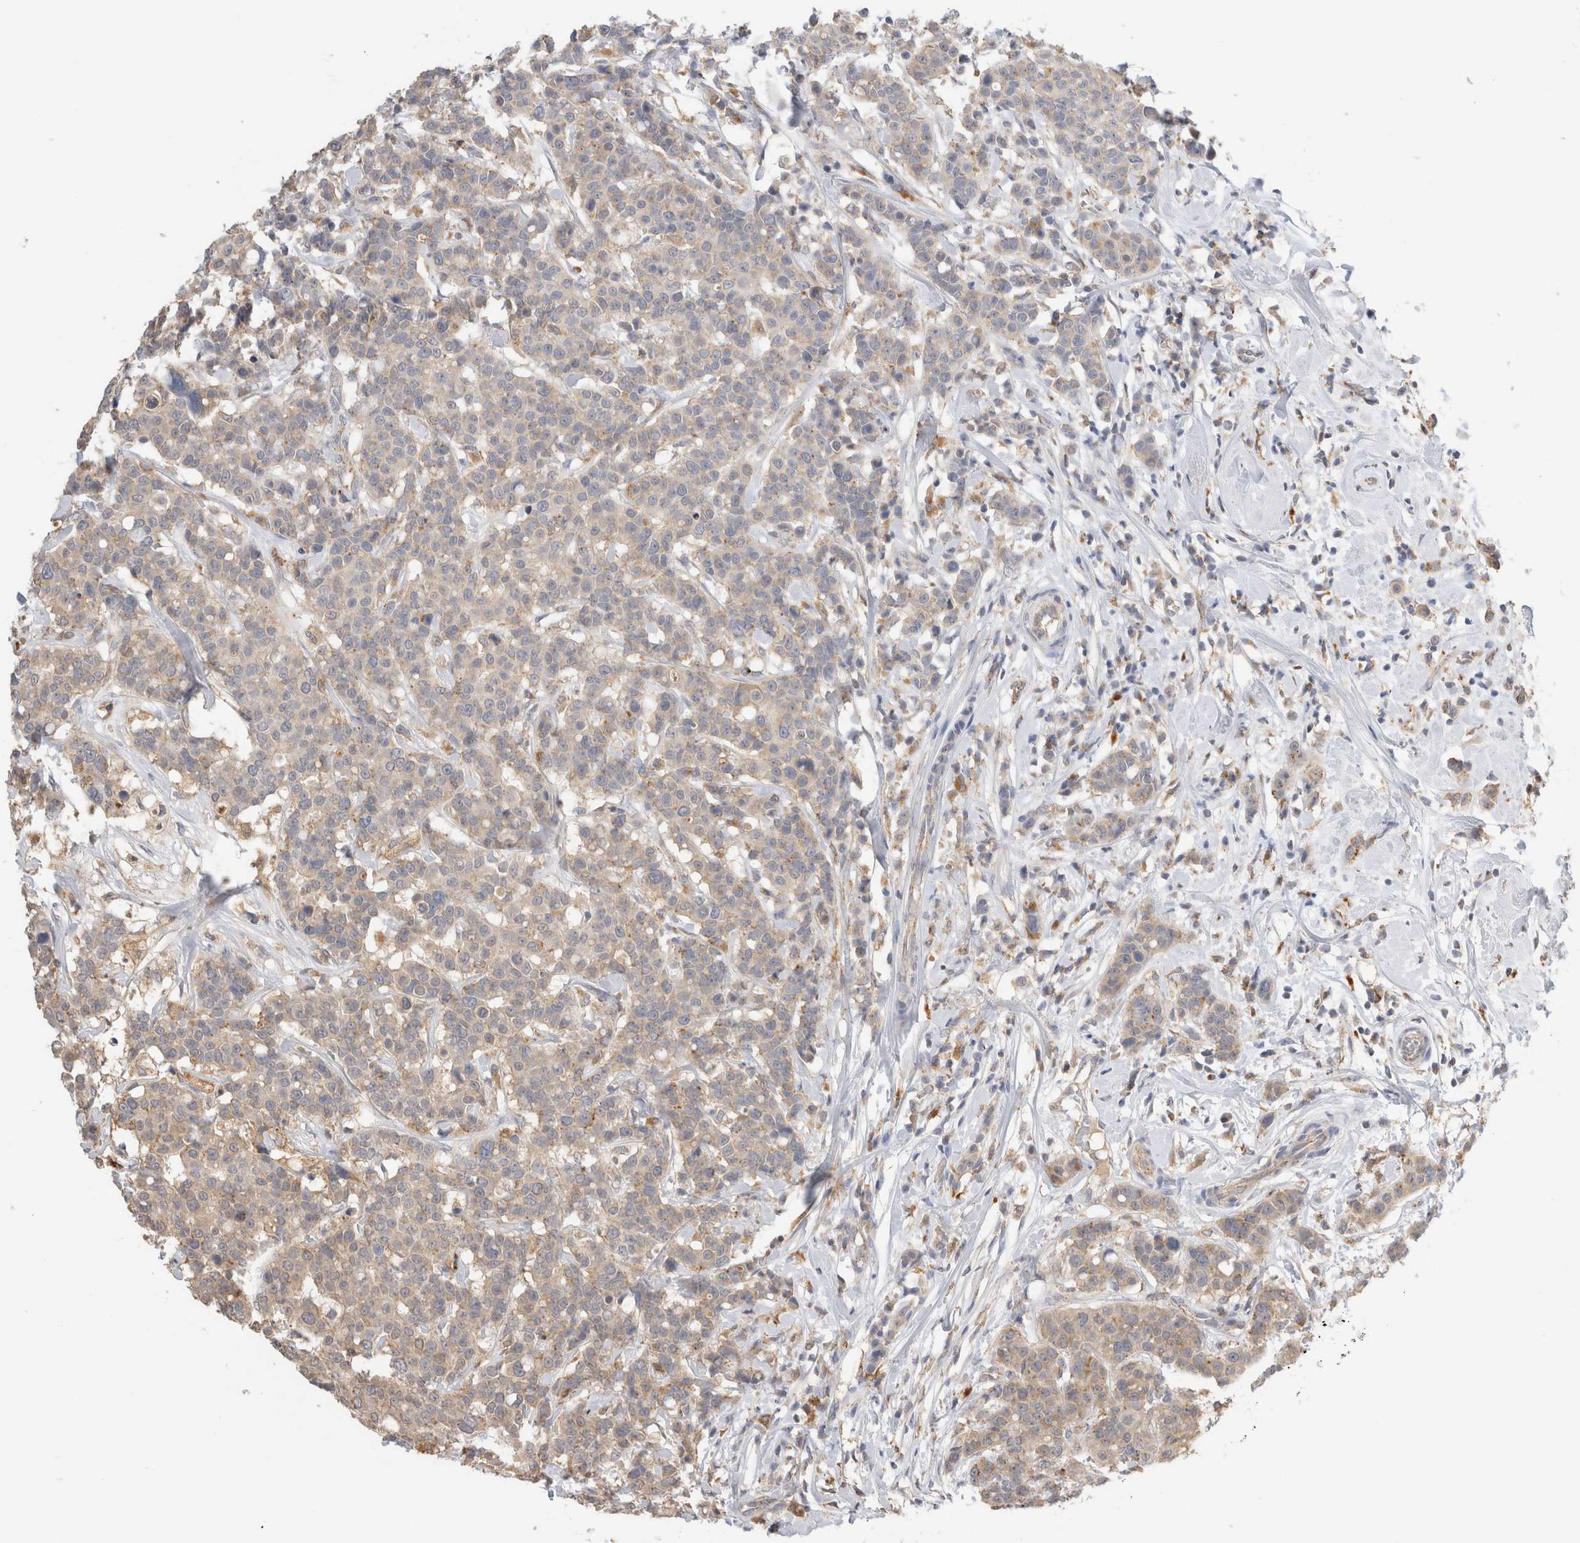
{"staining": {"intensity": "weak", "quantity": "25%-75%", "location": "cytoplasmic/membranous"}, "tissue": "breast cancer", "cell_type": "Tumor cells", "image_type": "cancer", "snomed": [{"axis": "morphology", "description": "Duct carcinoma"}, {"axis": "topography", "description": "Breast"}], "caption": "This is a histology image of immunohistochemistry (IHC) staining of infiltrating ductal carcinoma (breast), which shows weak positivity in the cytoplasmic/membranous of tumor cells.", "gene": "GNS", "patient": {"sex": "female", "age": 27}}